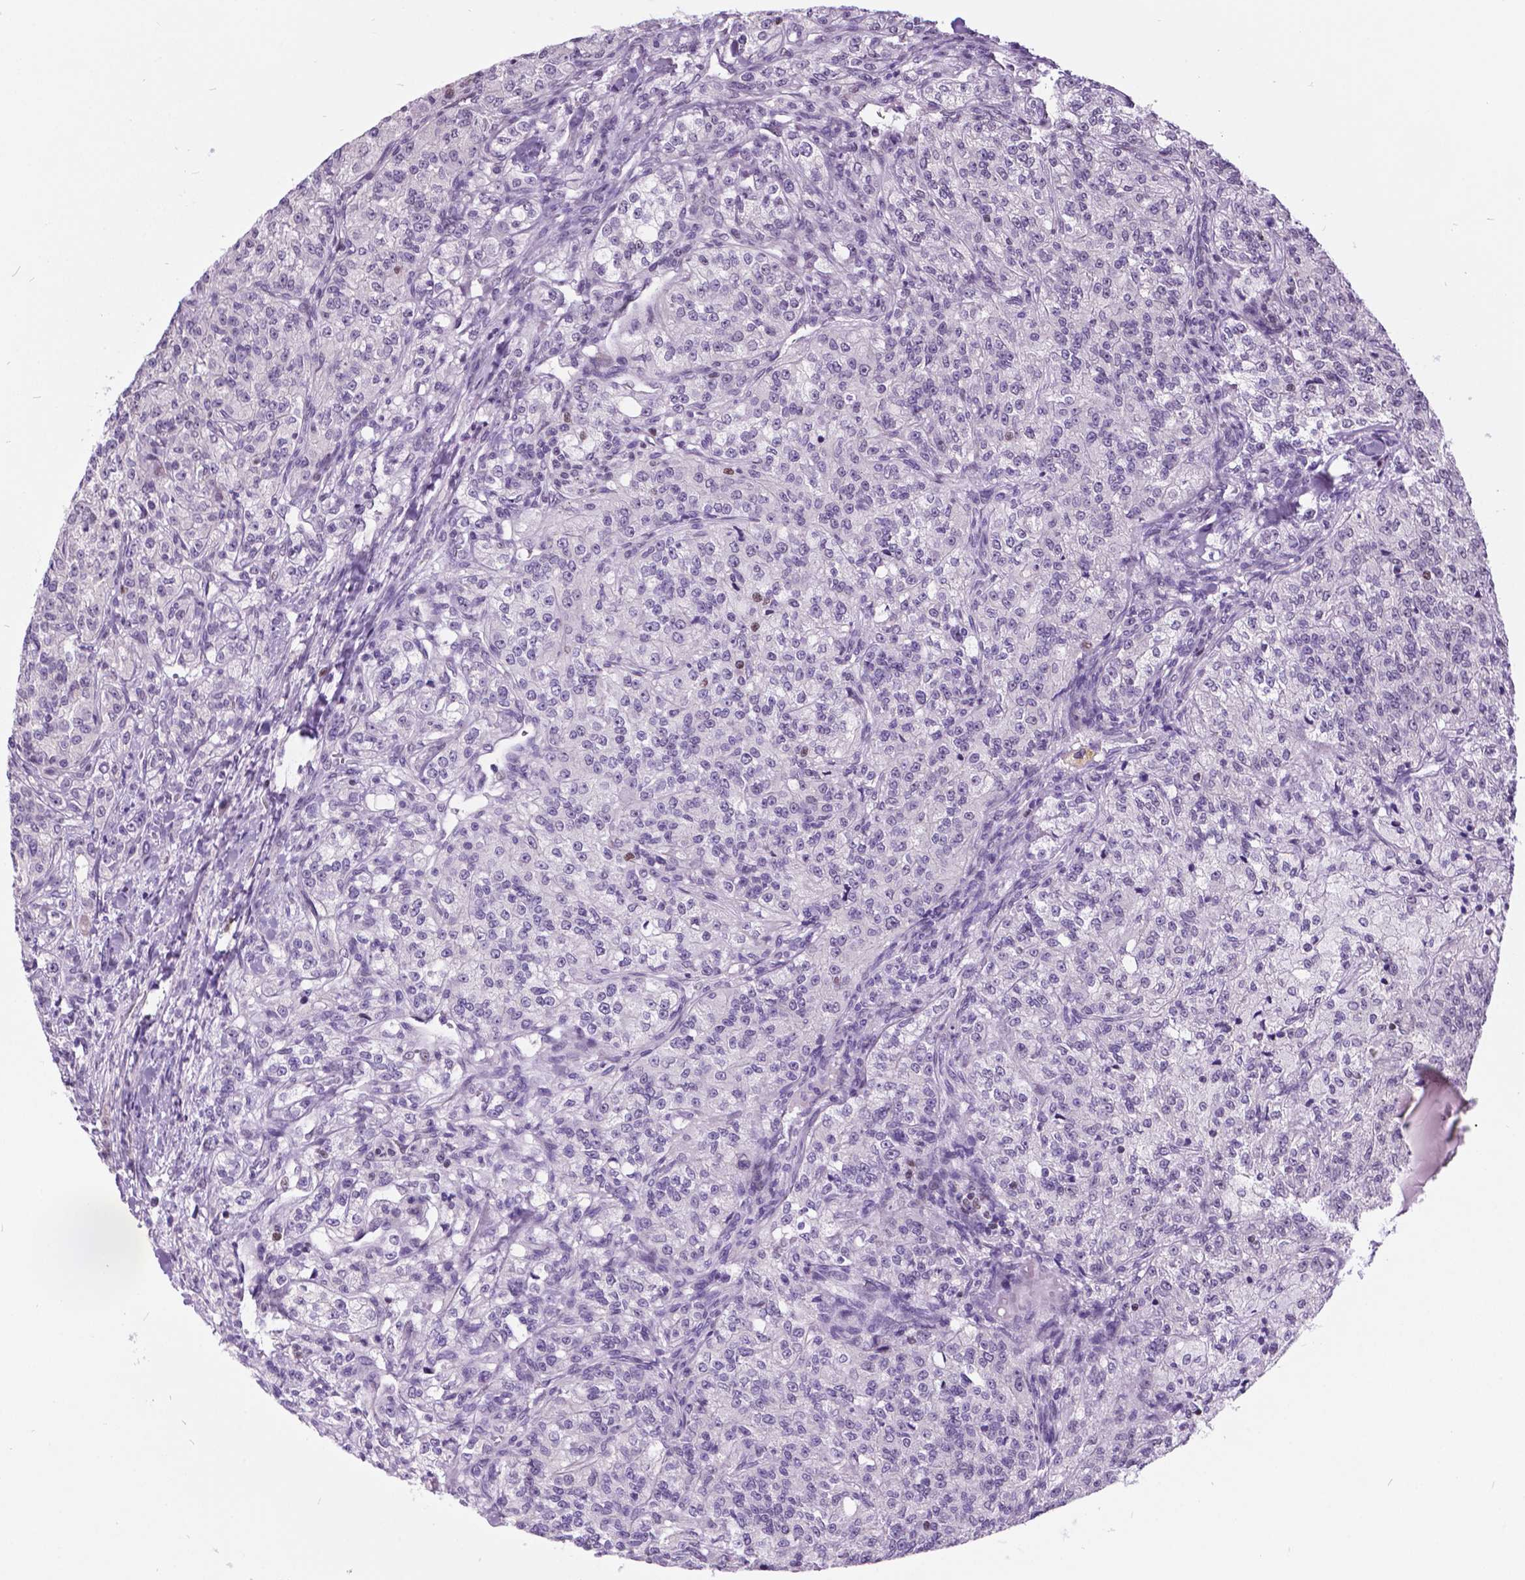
{"staining": {"intensity": "negative", "quantity": "none", "location": "none"}, "tissue": "renal cancer", "cell_type": "Tumor cells", "image_type": "cancer", "snomed": [{"axis": "morphology", "description": "Adenocarcinoma, NOS"}, {"axis": "topography", "description": "Kidney"}], "caption": "IHC of renal cancer (adenocarcinoma) demonstrates no expression in tumor cells.", "gene": "DPF3", "patient": {"sex": "female", "age": 63}}